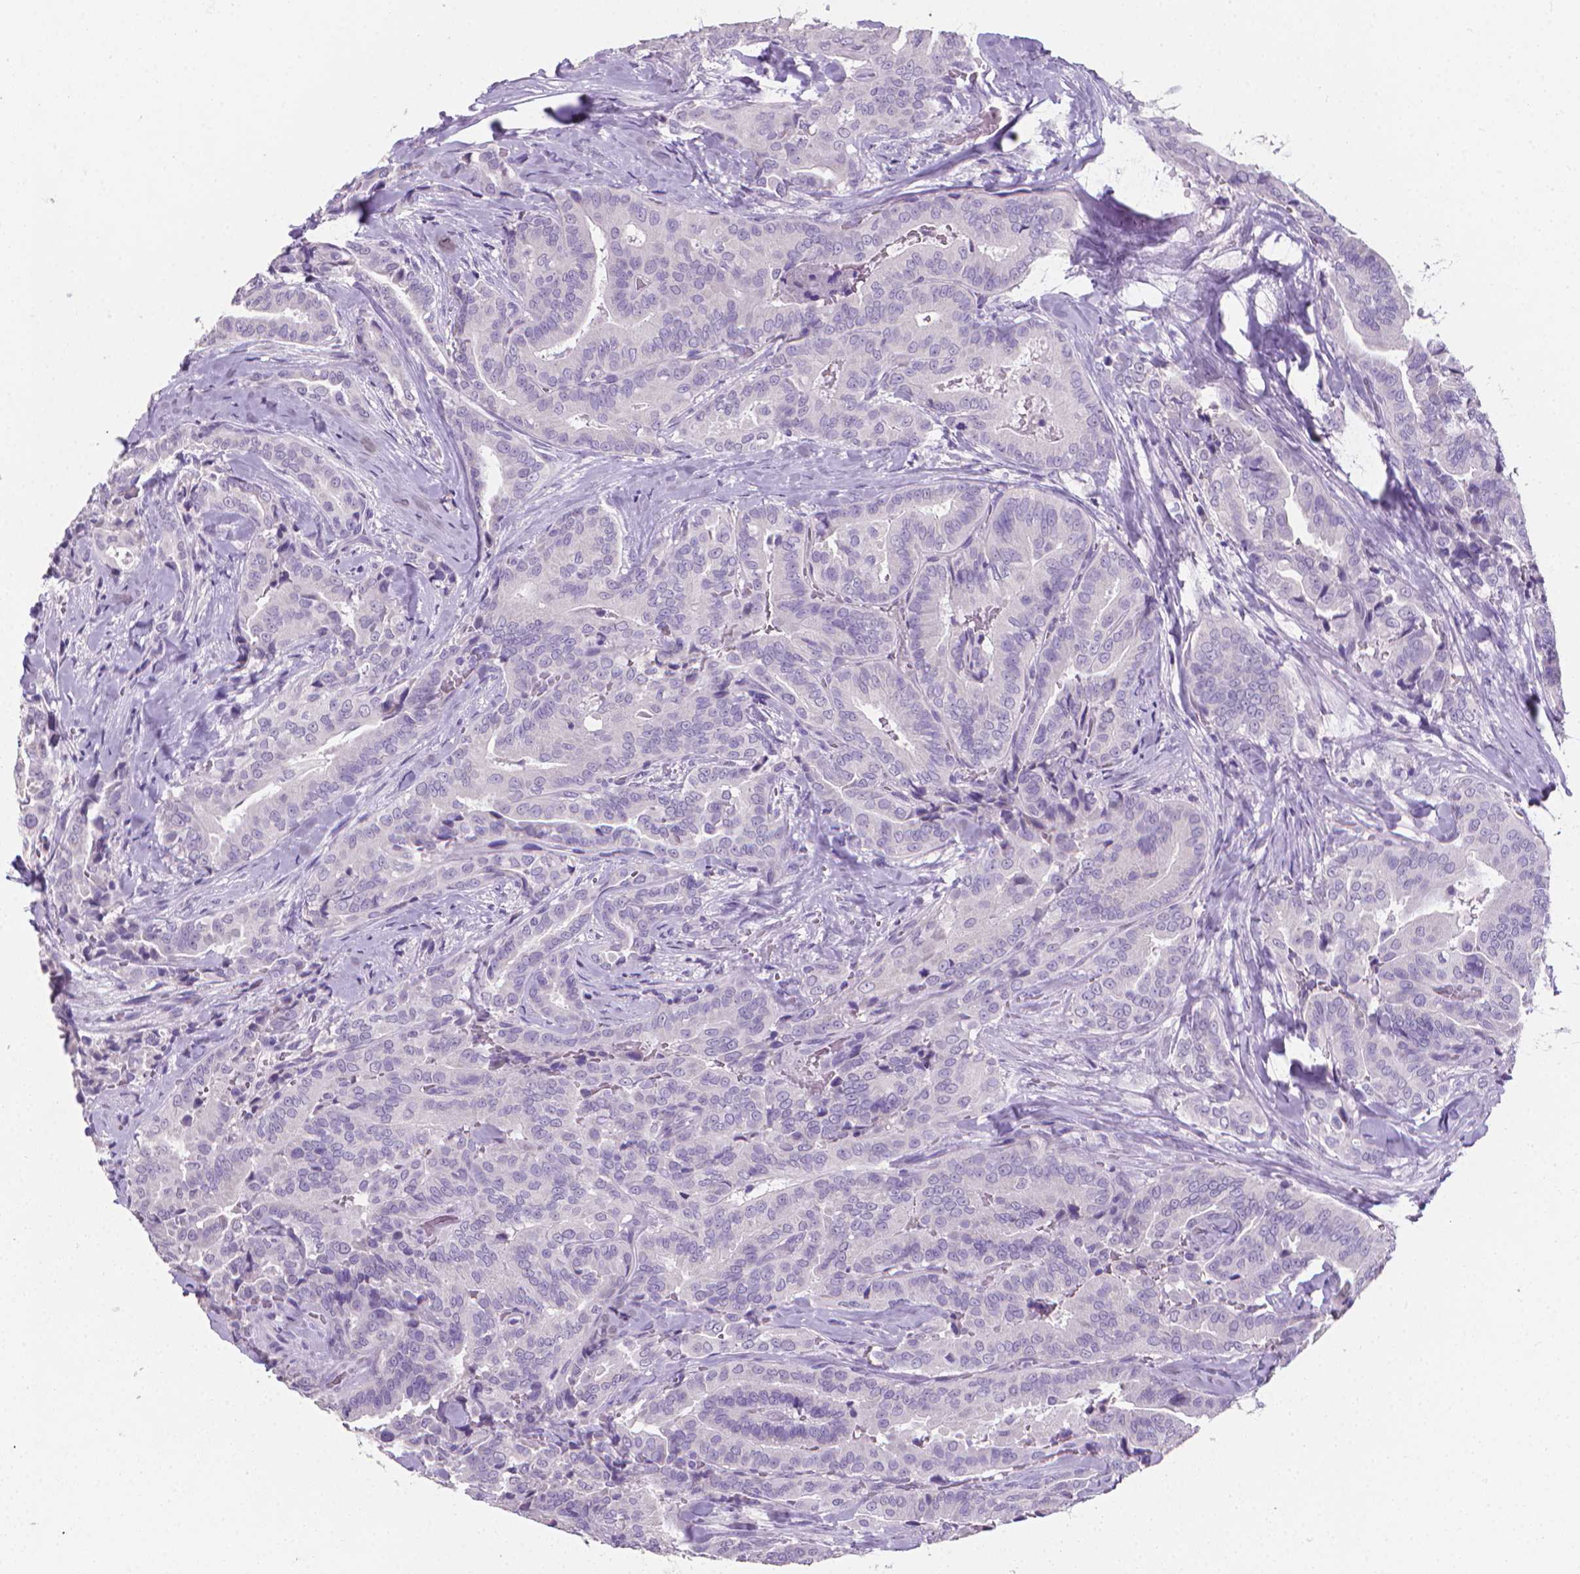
{"staining": {"intensity": "negative", "quantity": "none", "location": "none"}, "tissue": "thyroid cancer", "cell_type": "Tumor cells", "image_type": "cancer", "snomed": [{"axis": "morphology", "description": "Papillary adenocarcinoma, NOS"}, {"axis": "topography", "description": "Thyroid gland"}], "caption": "DAB immunohistochemical staining of papillary adenocarcinoma (thyroid) exhibits no significant staining in tumor cells.", "gene": "XPNPEP2", "patient": {"sex": "male", "age": 61}}